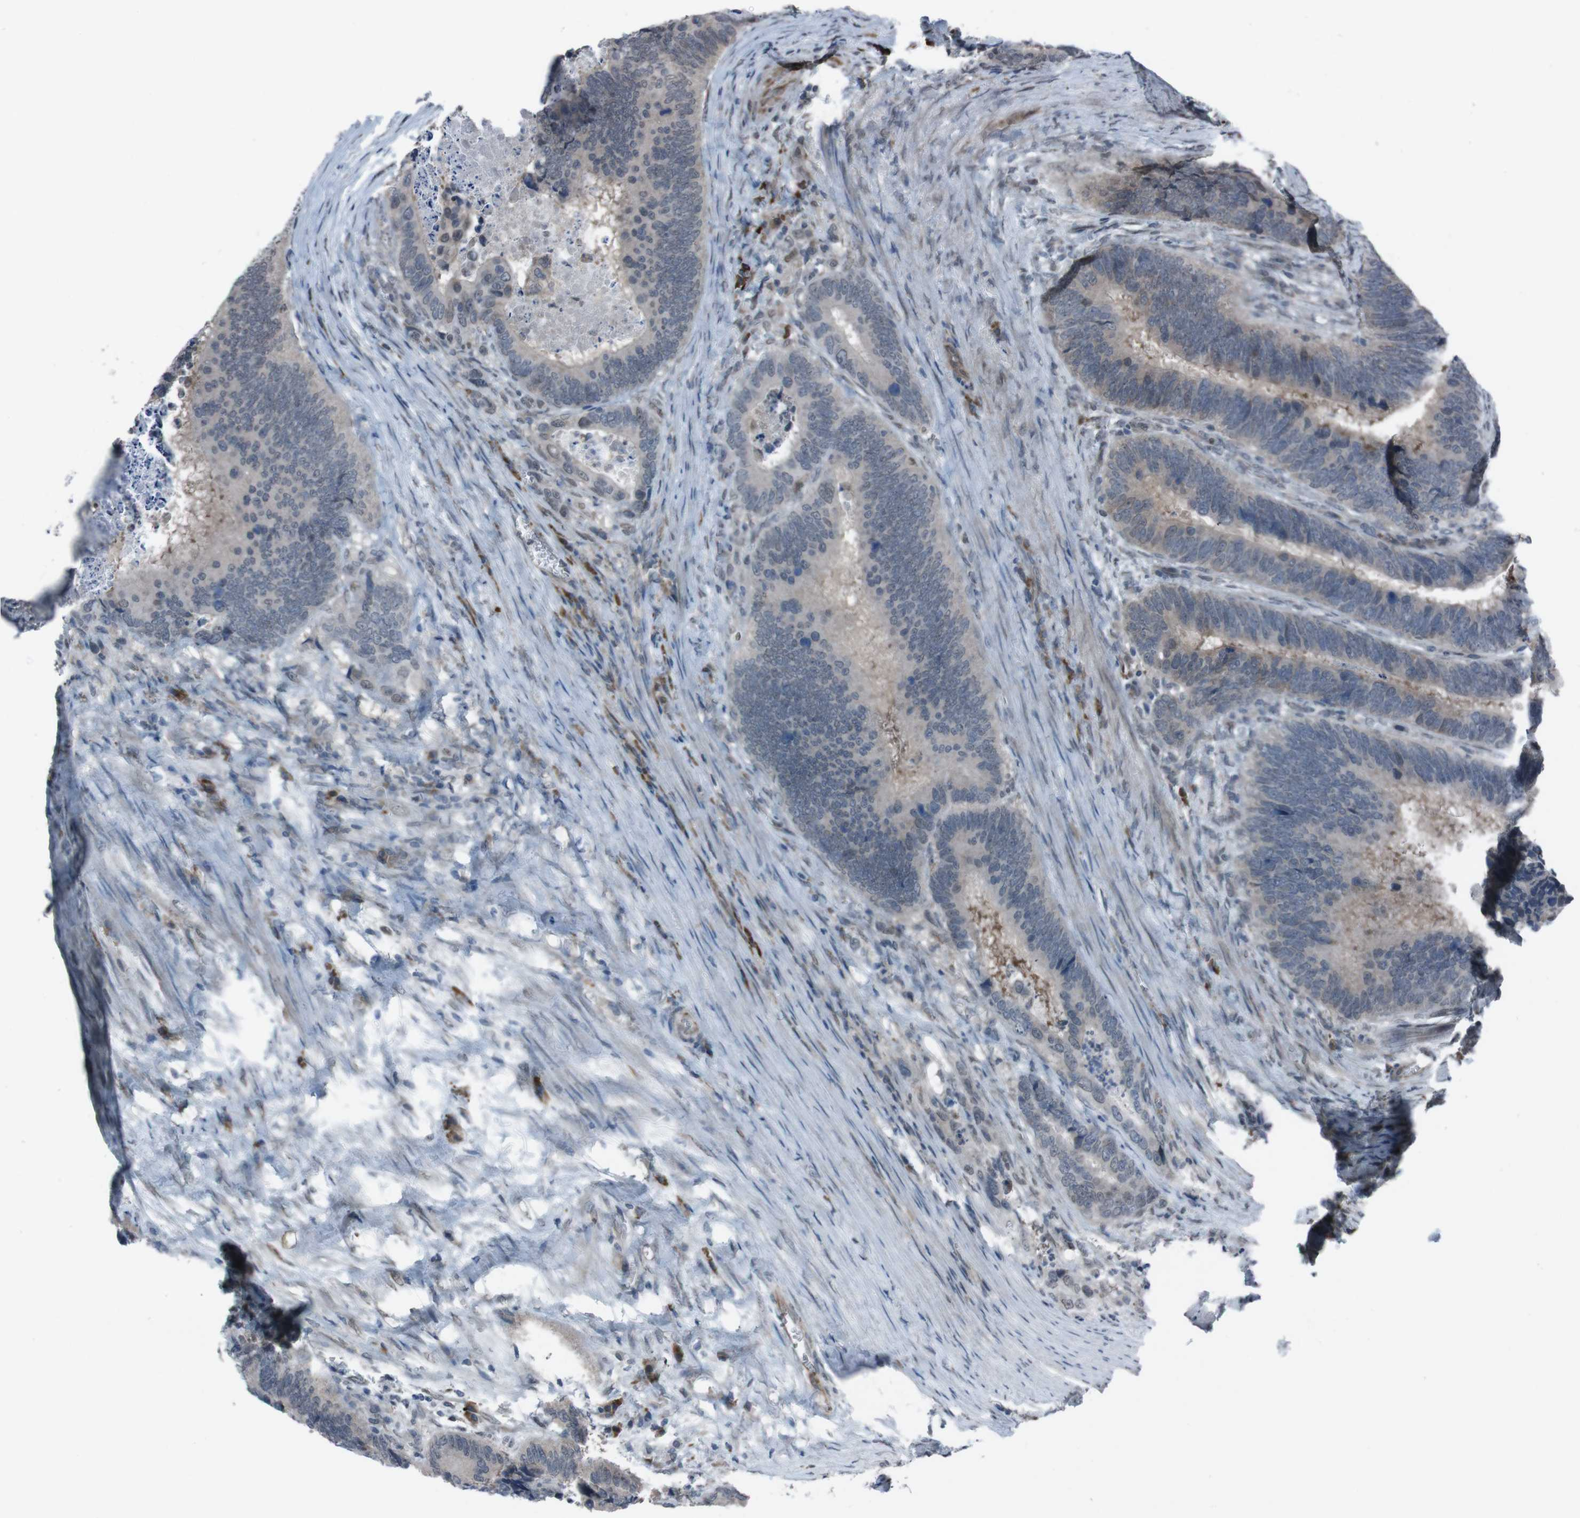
{"staining": {"intensity": "weak", "quantity": "<25%", "location": "cytoplasmic/membranous,nuclear"}, "tissue": "colorectal cancer", "cell_type": "Tumor cells", "image_type": "cancer", "snomed": [{"axis": "morphology", "description": "Adenocarcinoma, NOS"}, {"axis": "topography", "description": "Colon"}], "caption": "DAB (3,3'-diaminobenzidine) immunohistochemical staining of adenocarcinoma (colorectal) exhibits no significant positivity in tumor cells. (IHC, brightfield microscopy, high magnification).", "gene": "SS18L1", "patient": {"sex": "male", "age": 72}}